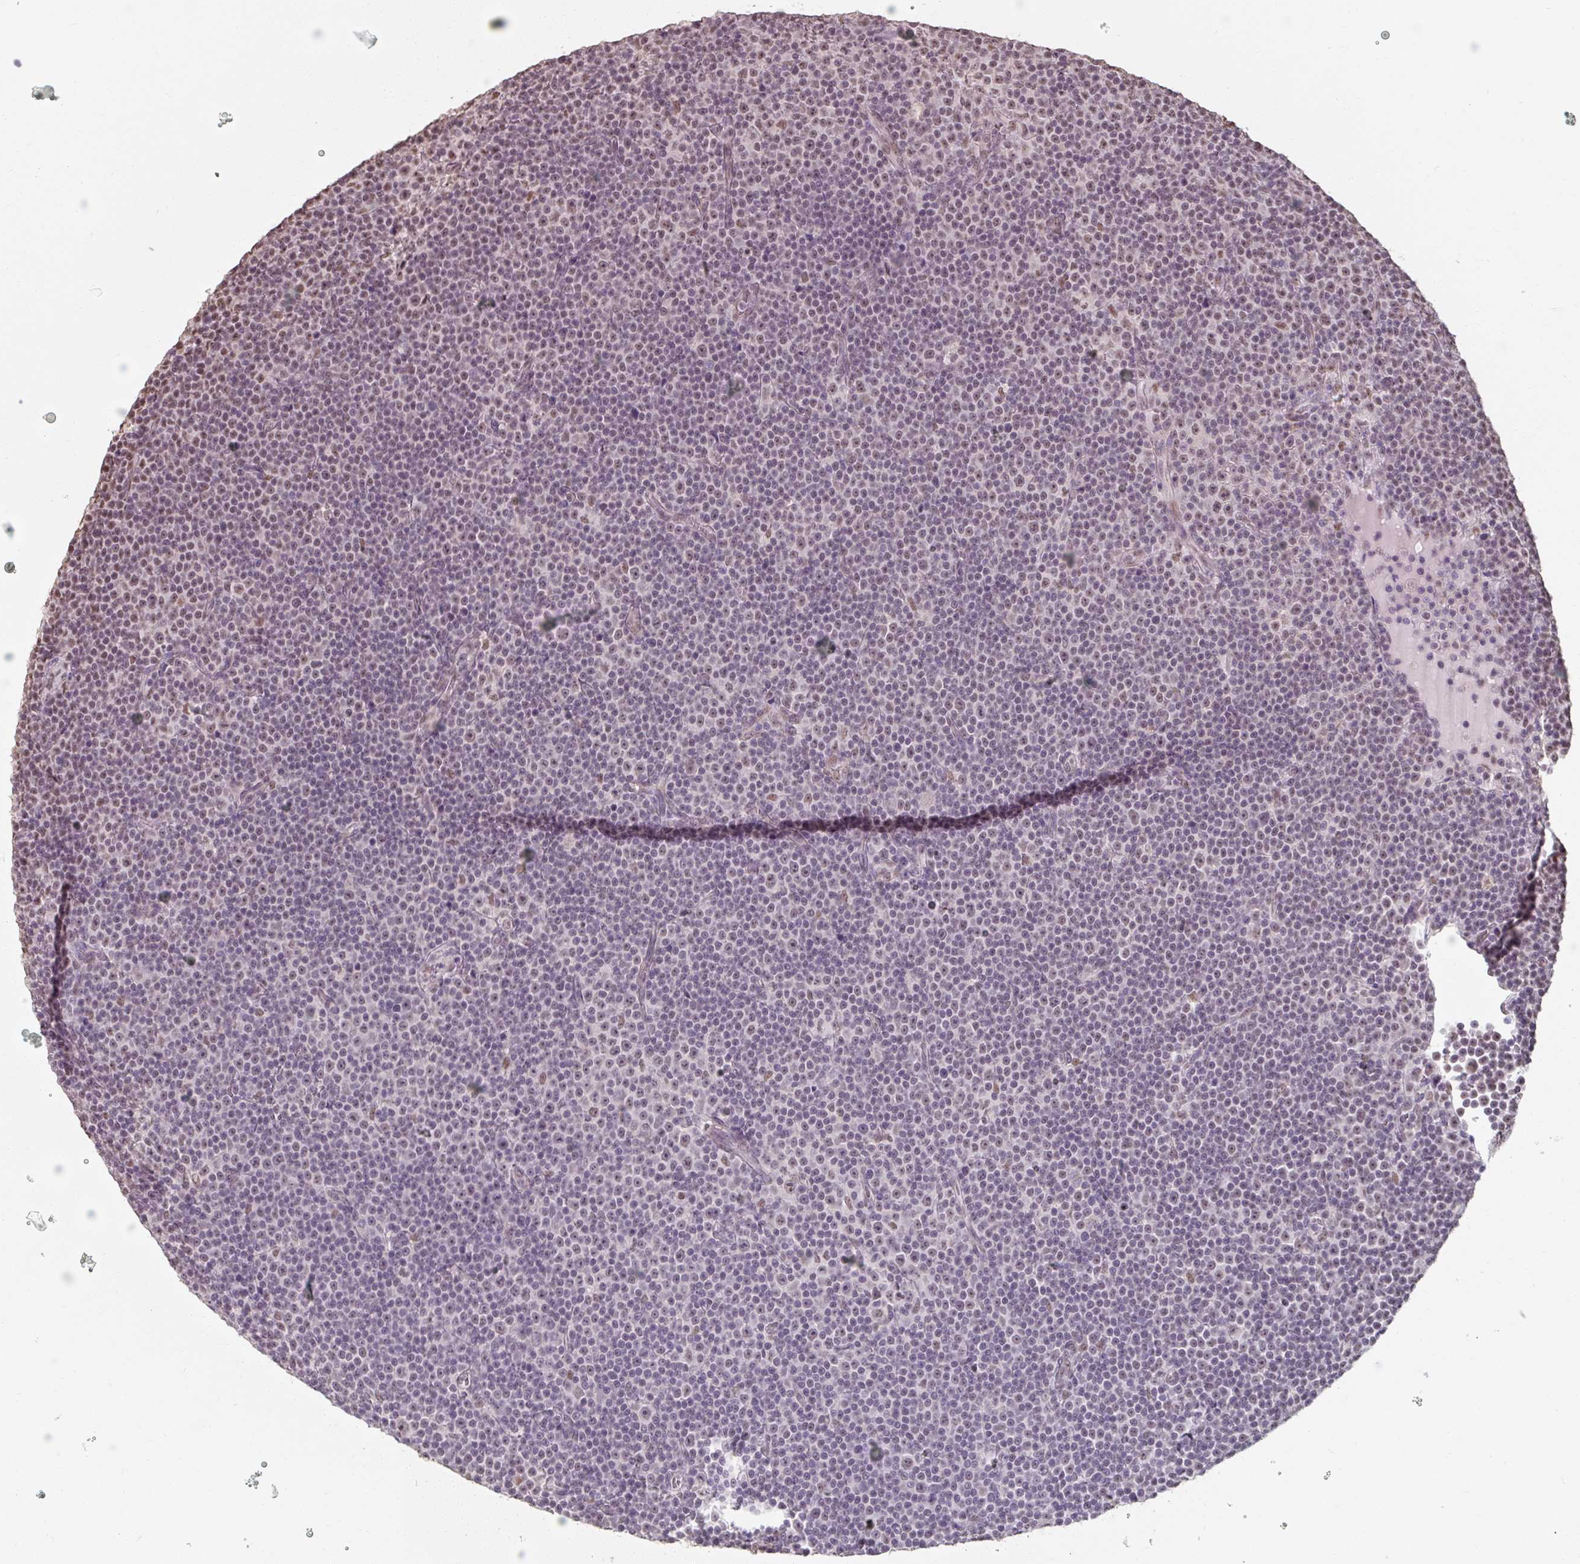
{"staining": {"intensity": "moderate", "quantity": "<25%", "location": "nuclear"}, "tissue": "lymphoma", "cell_type": "Tumor cells", "image_type": "cancer", "snomed": [{"axis": "morphology", "description": "Malignant lymphoma, non-Hodgkin's type, Low grade"}, {"axis": "topography", "description": "Lymph node"}], "caption": "Tumor cells demonstrate moderate nuclear staining in approximately <25% of cells in lymphoma.", "gene": "ZFTRAF1", "patient": {"sex": "female", "age": 67}}